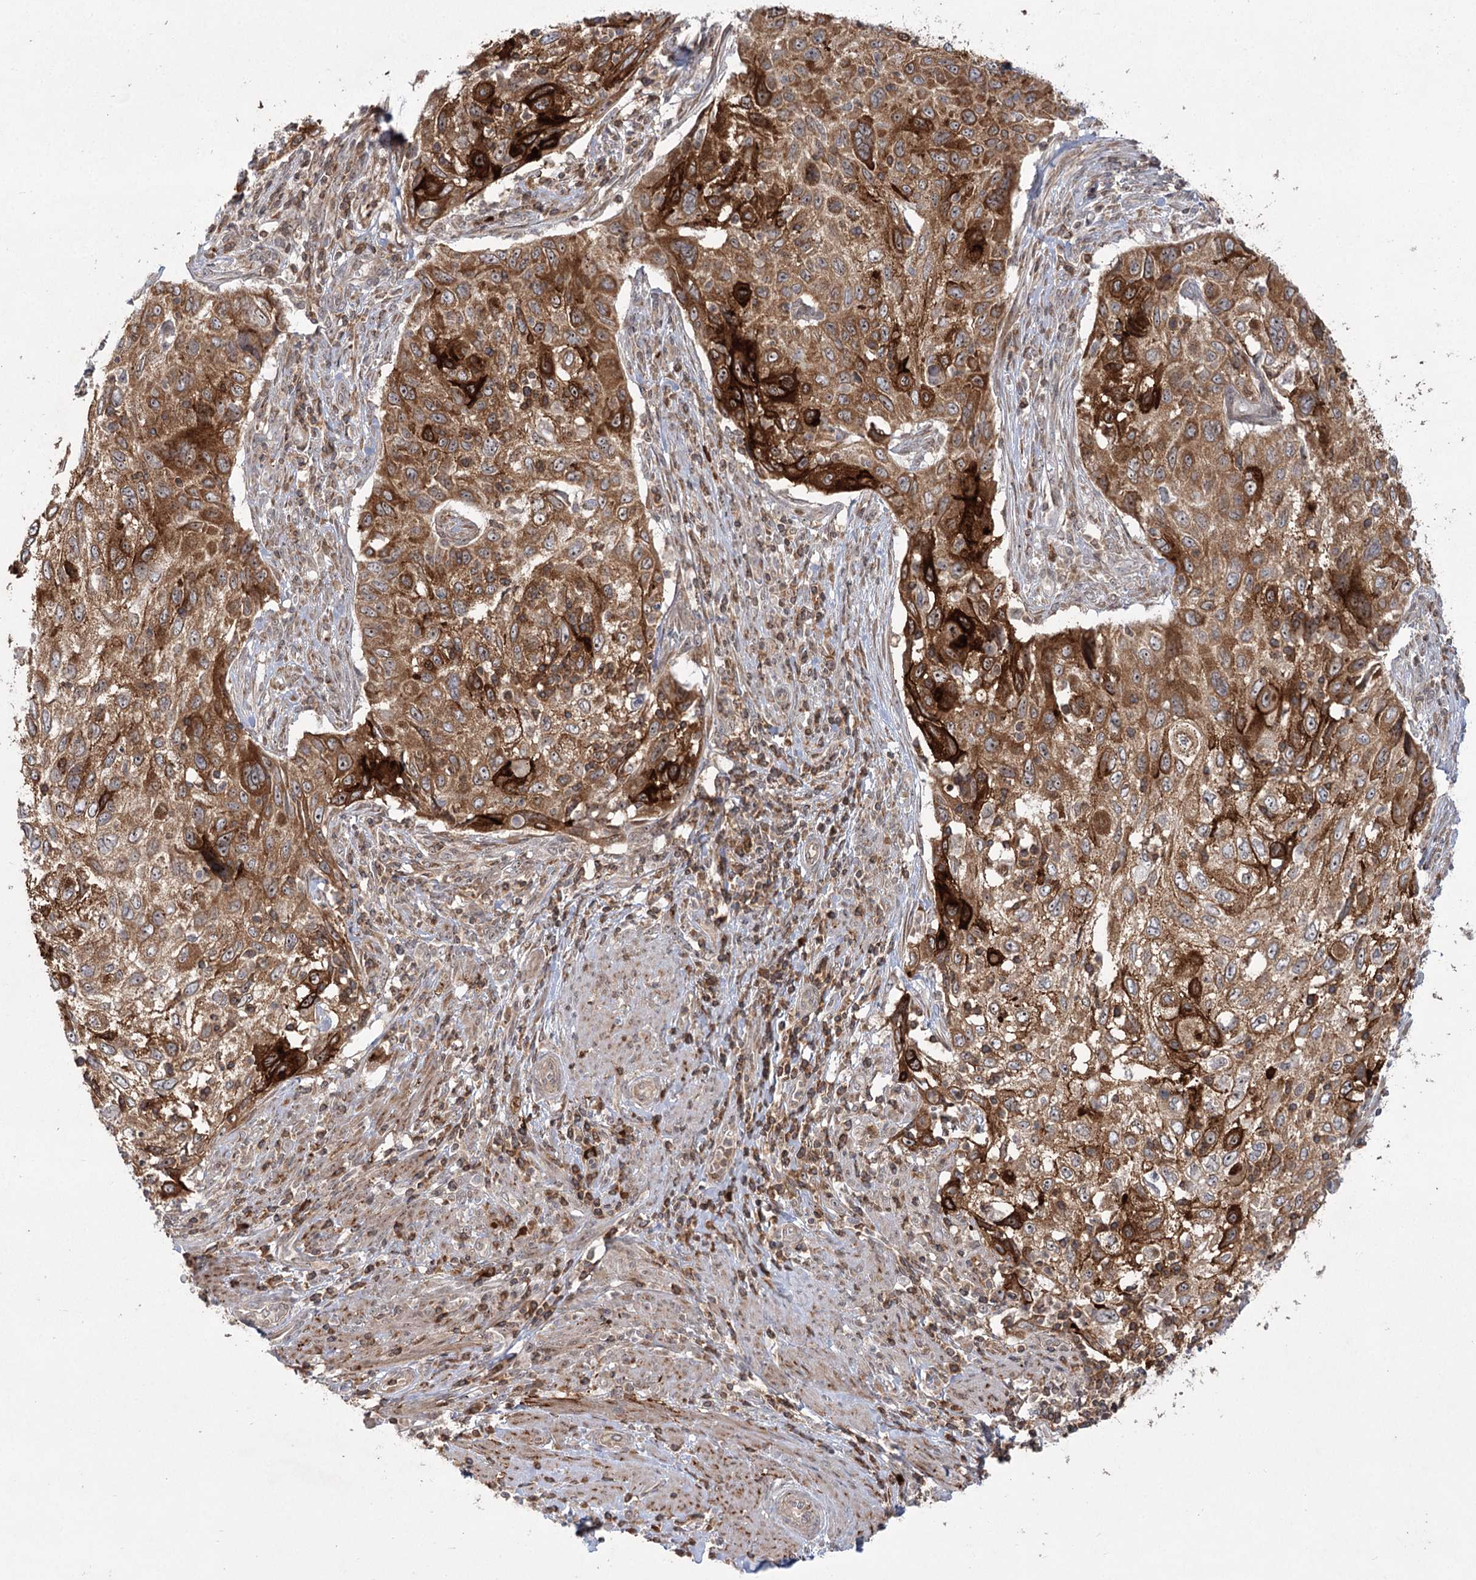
{"staining": {"intensity": "strong", "quantity": ">75%", "location": "cytoplasmic/membranous"}, "tissue": "cervical cancer", "cell_type": "Tumor cells", "image_type": "cancer", "snomed": [{"axis": "morphology", "description": "Squamous cell carcinoma, NOS"}, {"axis": "topography", "description": "Cervix"}], "caption": "Tumor cells reveal high levels of strong cytoplasmic/membranous positivity in about >75% of cells in cervical cancer (squamous cell carcinoma).", "gene": "SYTL1", "patient": {"sex": "female", "age": 70}}